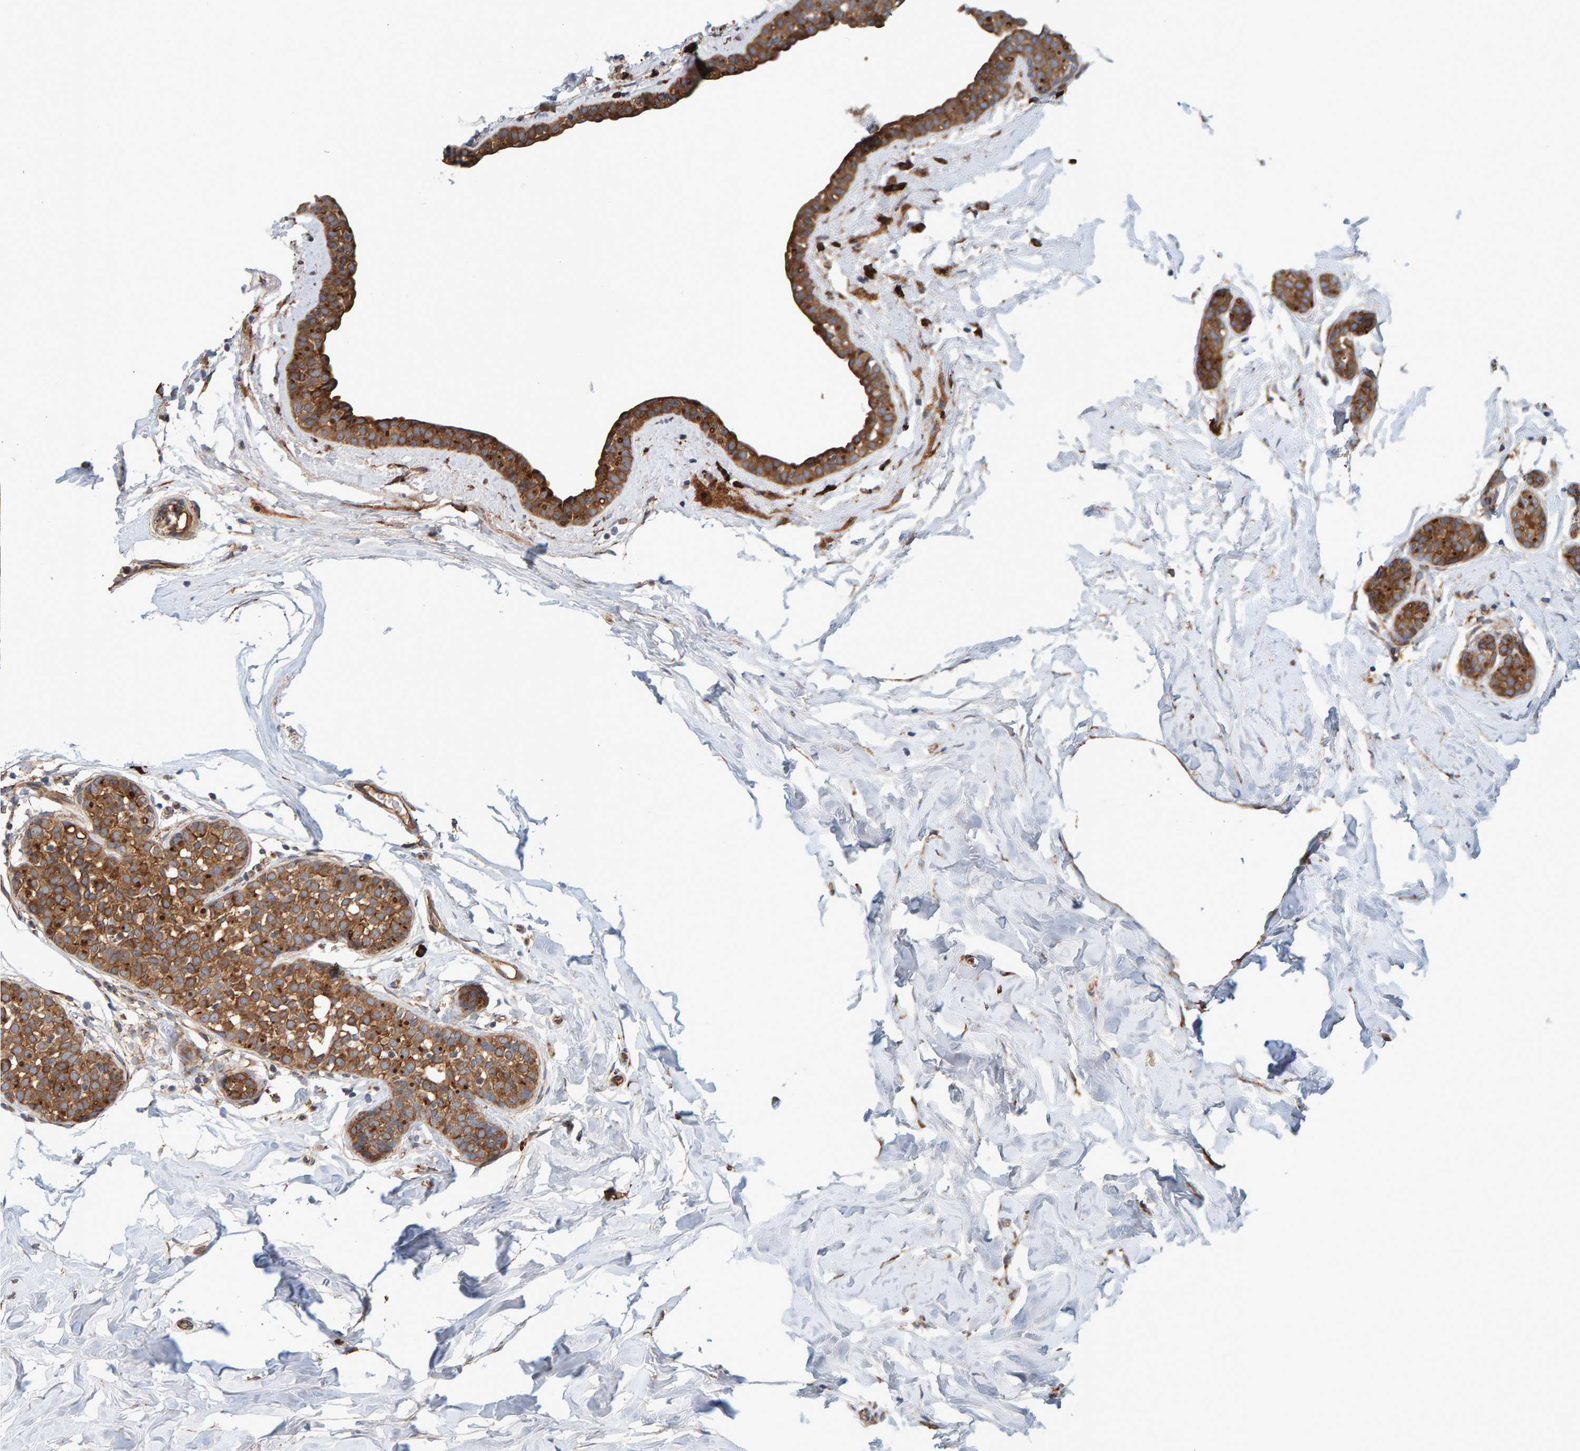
{"staining": {"intensity": "strong", "quantity": ">75%", "location": "cytoplasmic/membranous"}, "tissue": "breast cancer", "cell_type": "Tumor cells", "image_type": "cancer", "snomed": [{"axis": "morphology", "description": "Duct carcinoma"}, {"axis": "topography", "description": "Breast"}], "caption": "Immunohistochemical staining of breast cancer shows high levels of strong cytoplasmic/membranous expression in about >75% of tumor cells. The staining is performed using DAB (3,3'-diaminobenzidine) brown chromogen to label protein expression. The nuclei are counter-stained blue using hematoxylin.", "gene": "BAIAP2", "patient": {"sex": "female", "age": 55}}